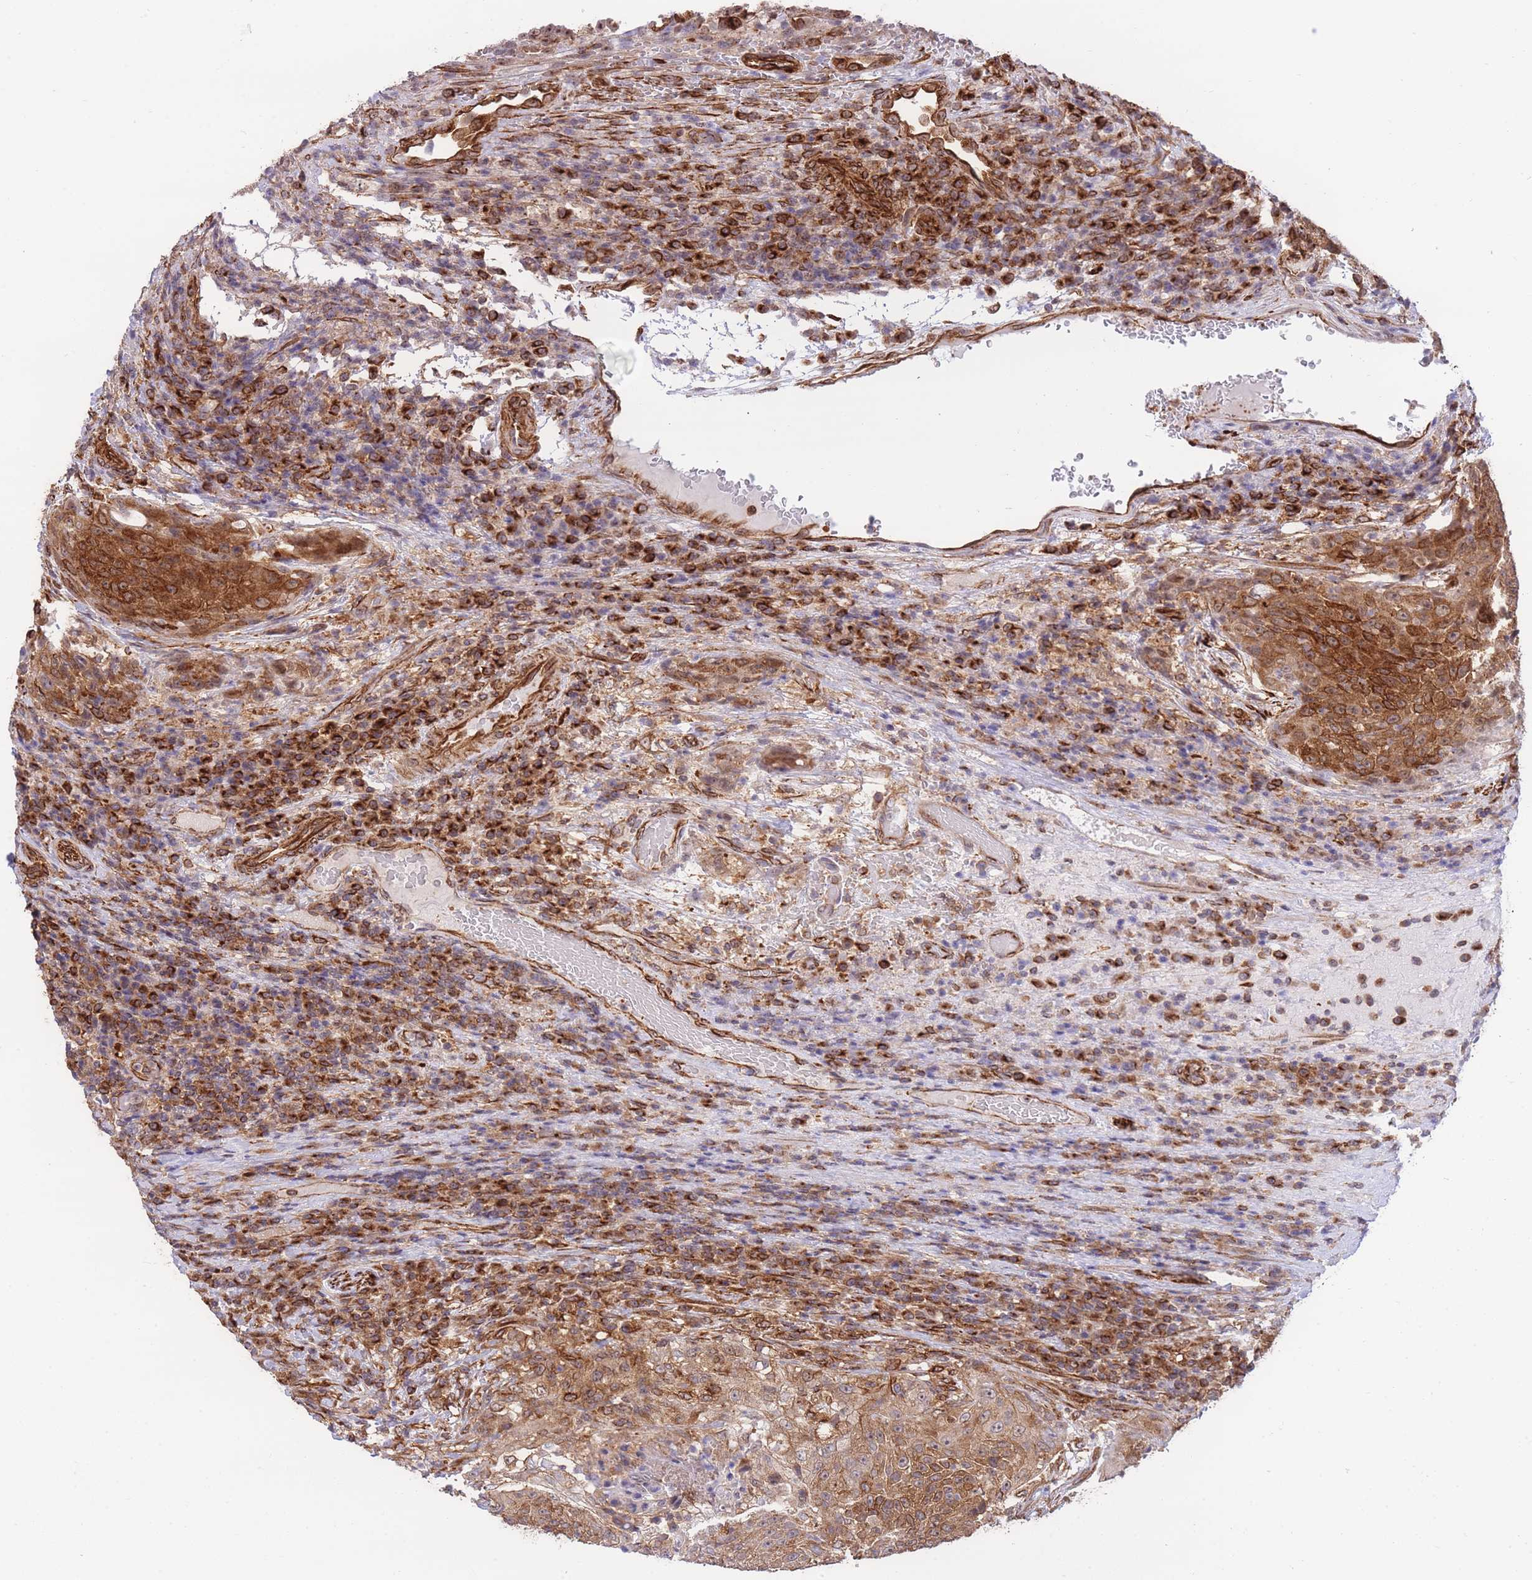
{"staining": {"intensity": "moderate", "quantity": ">75%", "location": "cytoplasmic/membranous"}, "tissue": "urothelial cancer", "cell_type": "Tumor cells", "image_type": "cancer", "snomed": [{"axis": "morphology", "description": "Urothelial carcinoma, High grade"}, {"axis": "topography", "description": "Urinary bladder"}], "caption": "High-grade urothelial carcinoma stained with a protein marker reveals moderate staining in tumor cells.", "gene": "EXOSC8", "patient": {"sex": "female", "age": 63}}